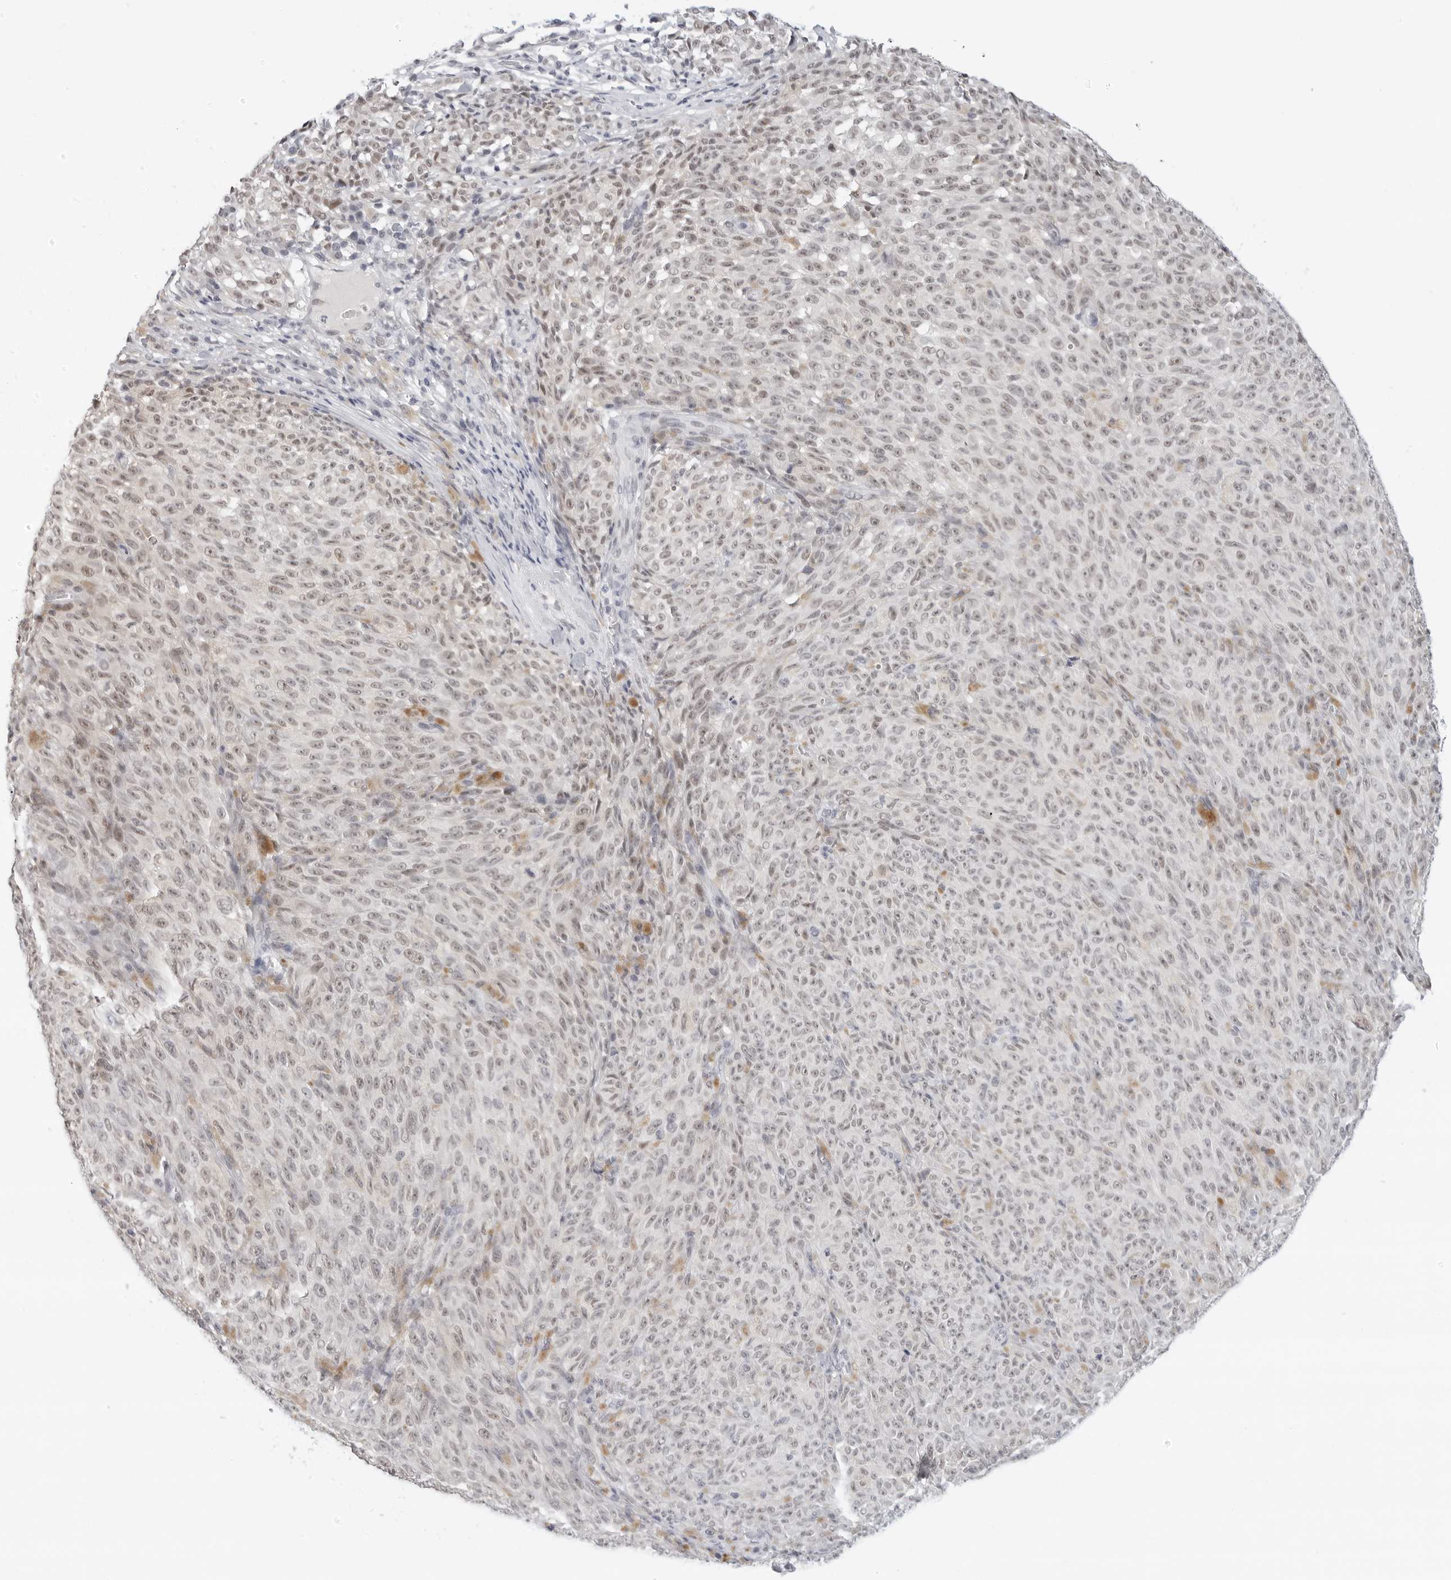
{"staining": {"intensity": "weak", "quantity": "25%-75%", "location": "nuclear"}, "tissue": "melanoma", "cell_type": "Tumor cells", "image_type": "cancer", "snomed": [{"axis": "morphology", "description": "Malignant melanoma, NOS"}, {"axis": "topography", "description": "Skin"}], "caption": "Immunohistochemistry histopathology image of neoplastic tissue: malignant melanoma stained using immunohistochemistry displays low levels of weak protein expression localized specifically in the nuclear of tumor cells, appearing as a nuclear brown color.", "gene": "TSEN2", "patient": {"sex": "female", "age": 82}}